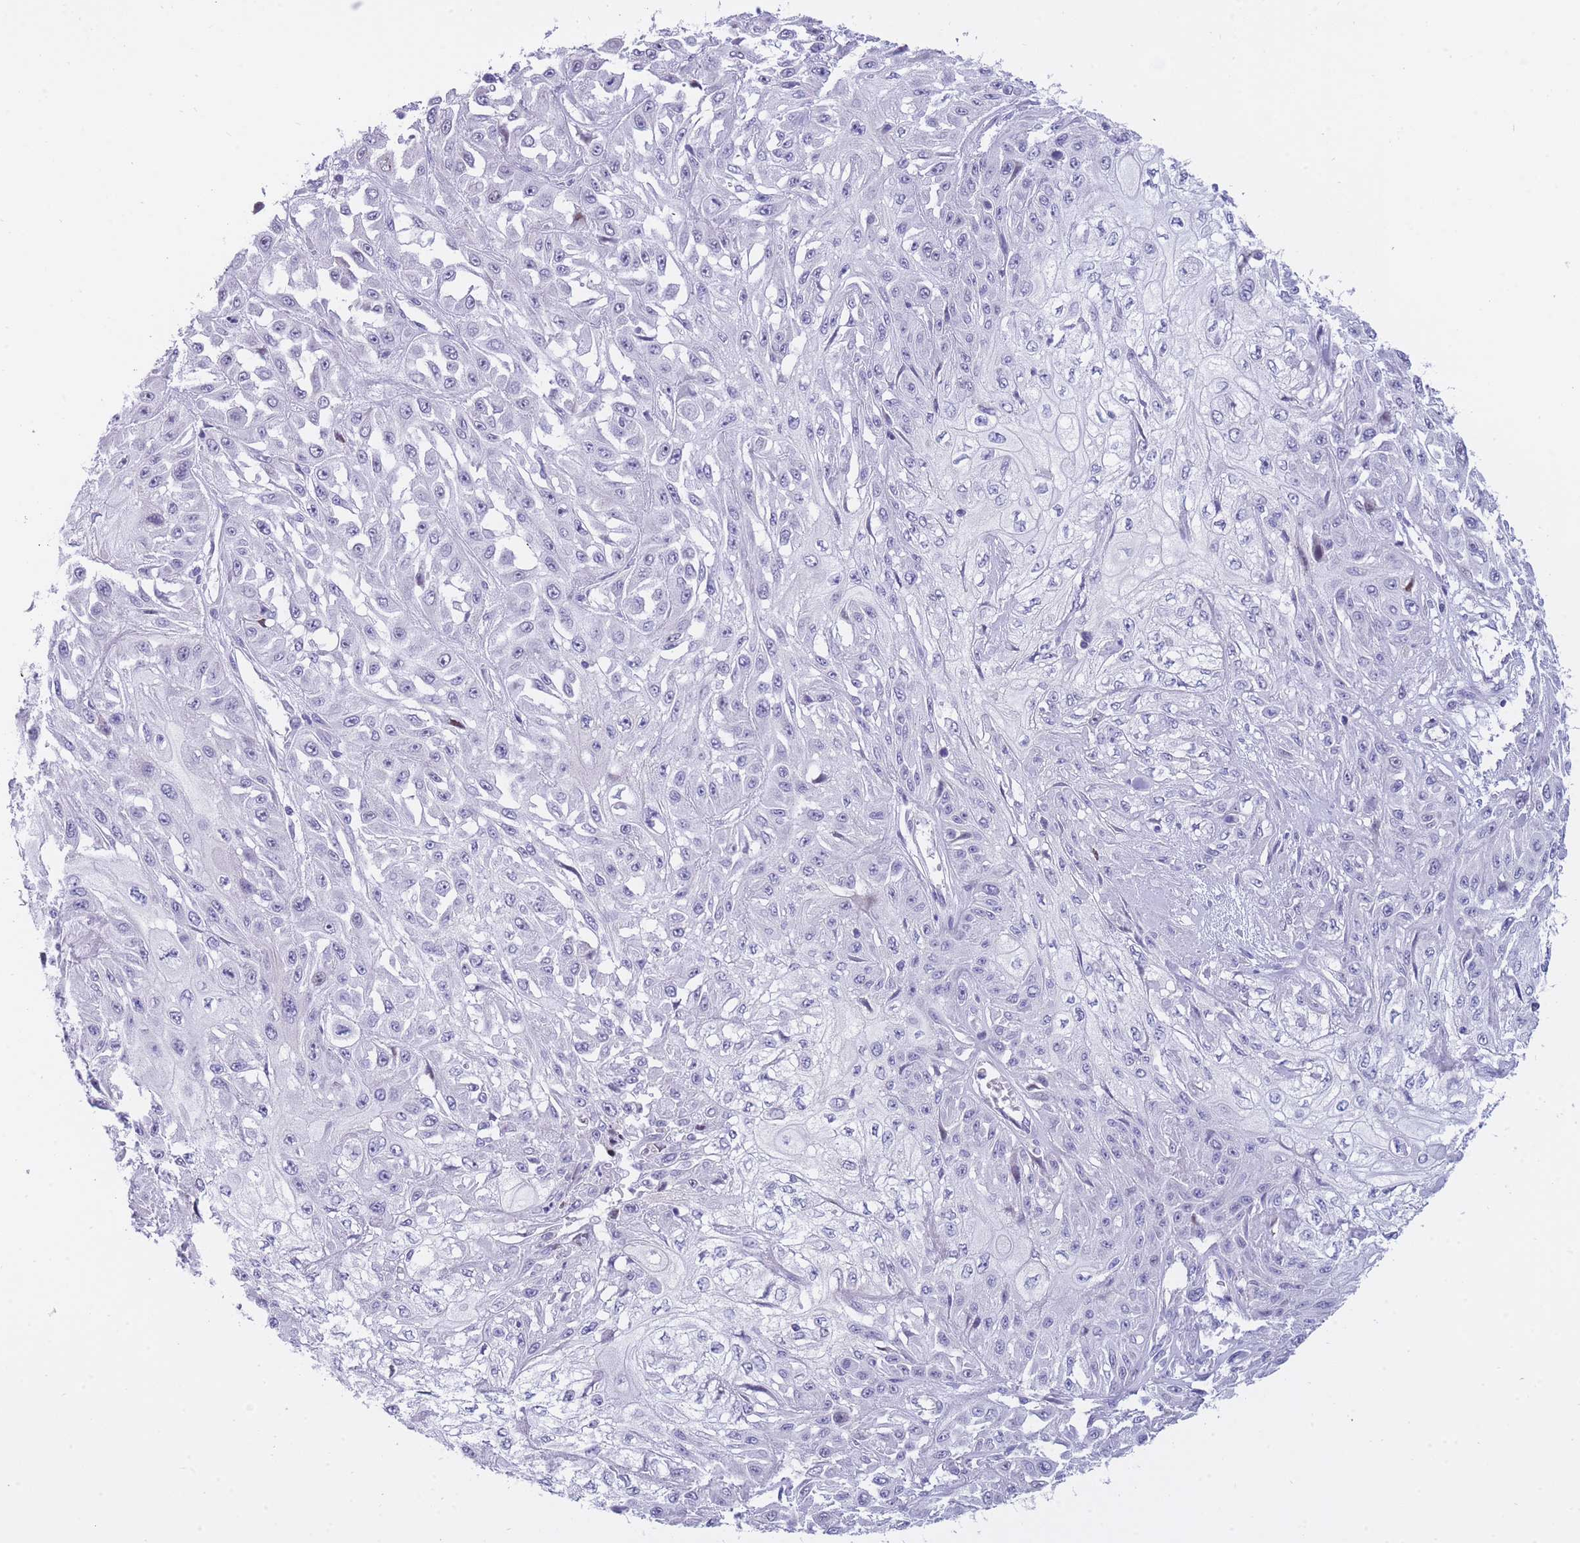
{"staining": {"intensity": "negative", "quantity": "none", "location": "none"}, "tissue": "skin cancer", "cell_type": "Tumor cells", "image_type": "cancer", "snomed": [{"axis": "morphology", "description": "Squamous cell carcinoma, NOS"}, {"axis": "morphology", "description": "Squamous cell carcinoma, metastatic, NOS"}, {"axis": "topography", "description": "Skin"}, {"axis": "topography", "description": "Lymph node"}], "caption": "Immunohistochemical staining of human skin squamous cell carcinoma demonstrates no significant staining in tumor cells.", "gene": "PRR23B", "patient": {"sex": "male", "age": 75}}